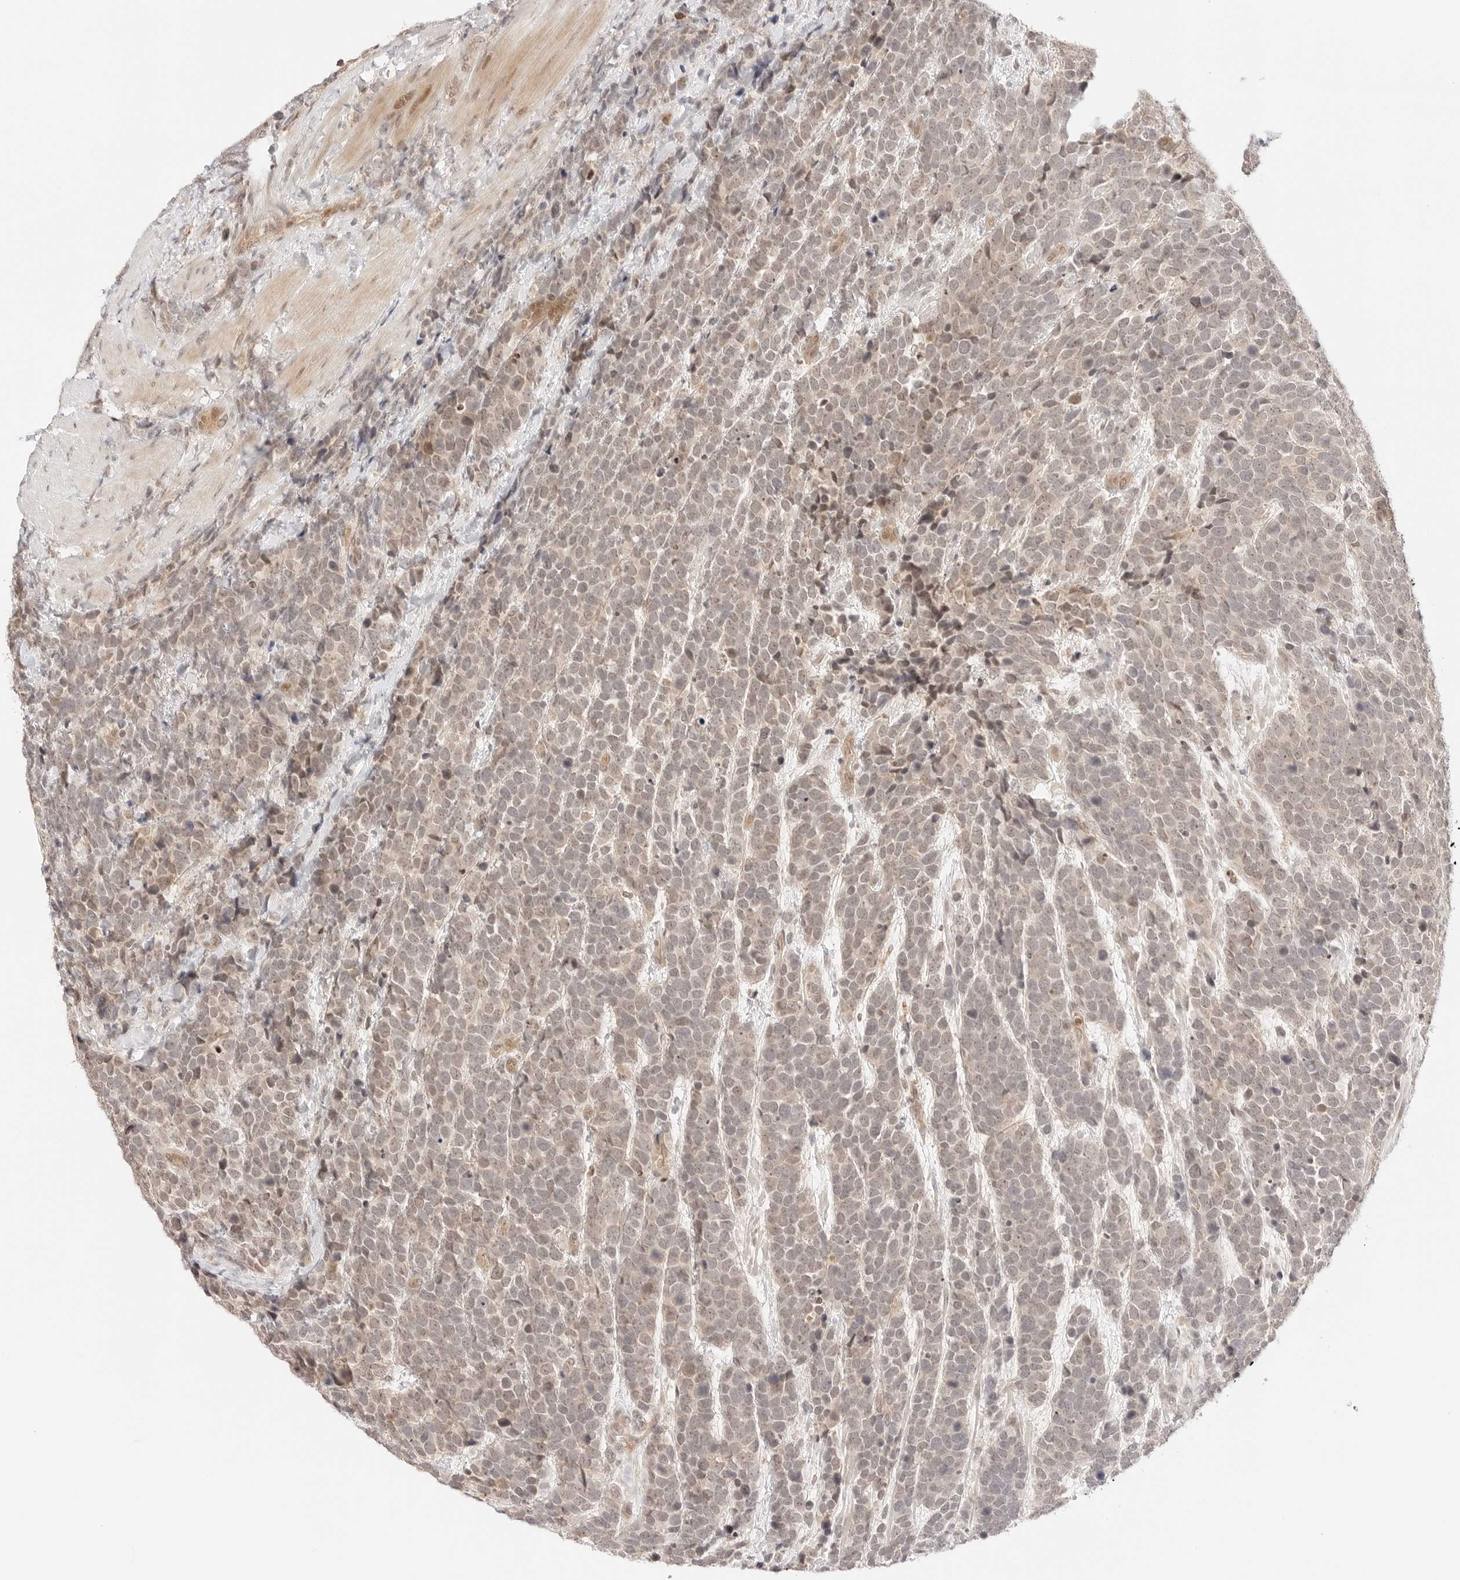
{"staining": {"intensity": "weak", "quantity": "25%-75%", "location": "cytoplasmic/membranous,nuclear"}, "tissue": "urothelial cancer", "cell_type": "Tumor cells", "image_type": "cancer", "snomed": [{"axis": "morphology", "description": "Urothelial carcinoma, High grade"}, {"axis": "topography", "description": "Urinary bladder"}], "caption": "This image shows immunohistochemistry staining of urothelial carcinoma (high-grade), with low weak cytoplasmic/membranous and nuclear positivity in about 25%-75% of tumor cells.", "gene": "RPS6KL1", "patient": {"sex": "female", "age": 82}}